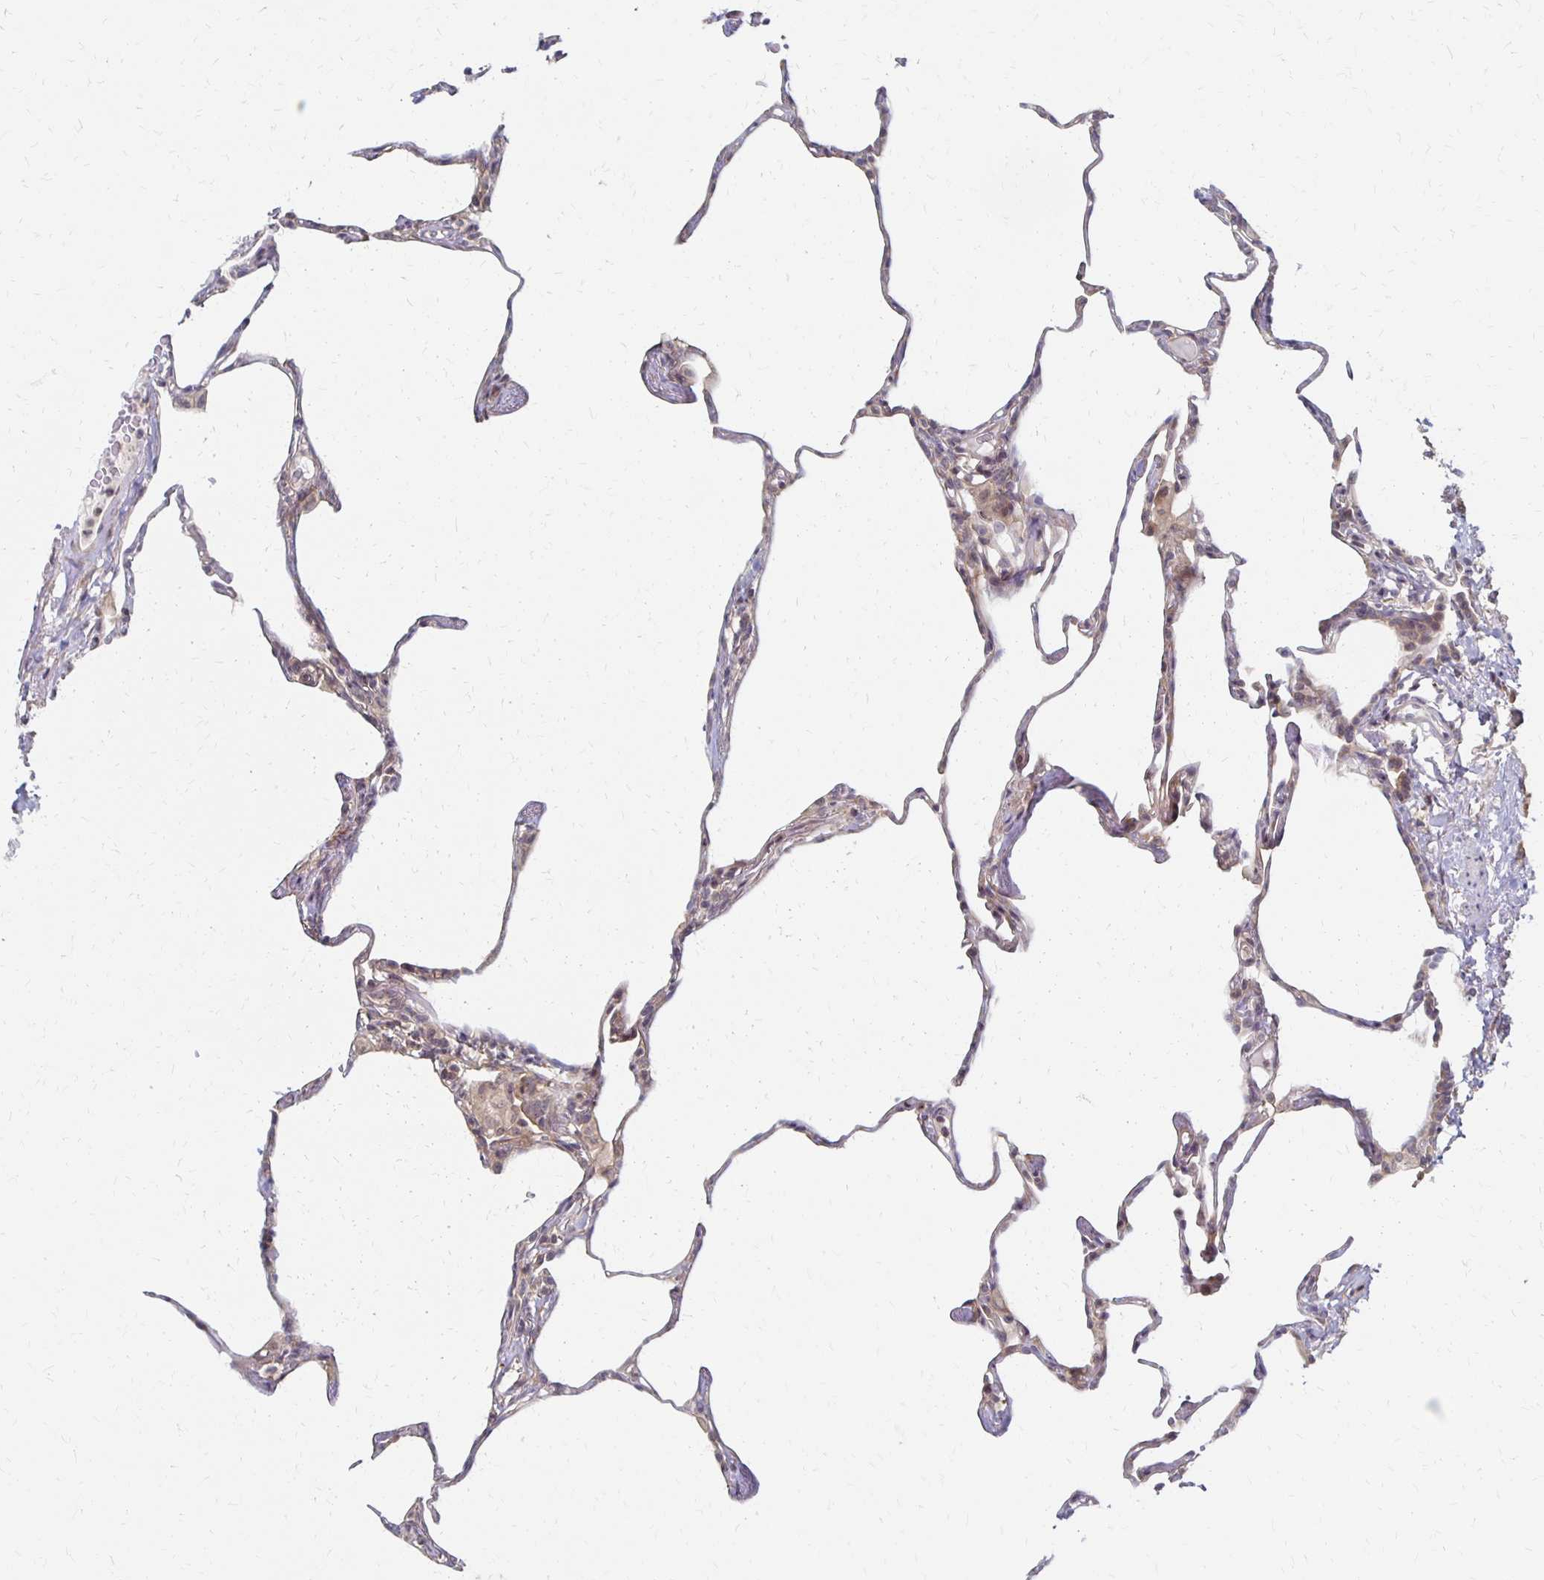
{"staining": {"intensity": "weak", "quantity": "25%-75%", "location": "cytoplasmic/membranous"}, "tissue": "lung", "cell_type": "Alveolar cells", "image_type": "normal", "snomed": [{"axis": "morphology", "description": "Normal tissue, NOS"}, {"axis": "topography", "description": "Lung"}], "caption": "Lung stained for a protein displays weak cytoplasmic/membranous positivity in alveolar cells.", "gene": "PRKCB", "patient": {"sex": "male", "age": 65}}